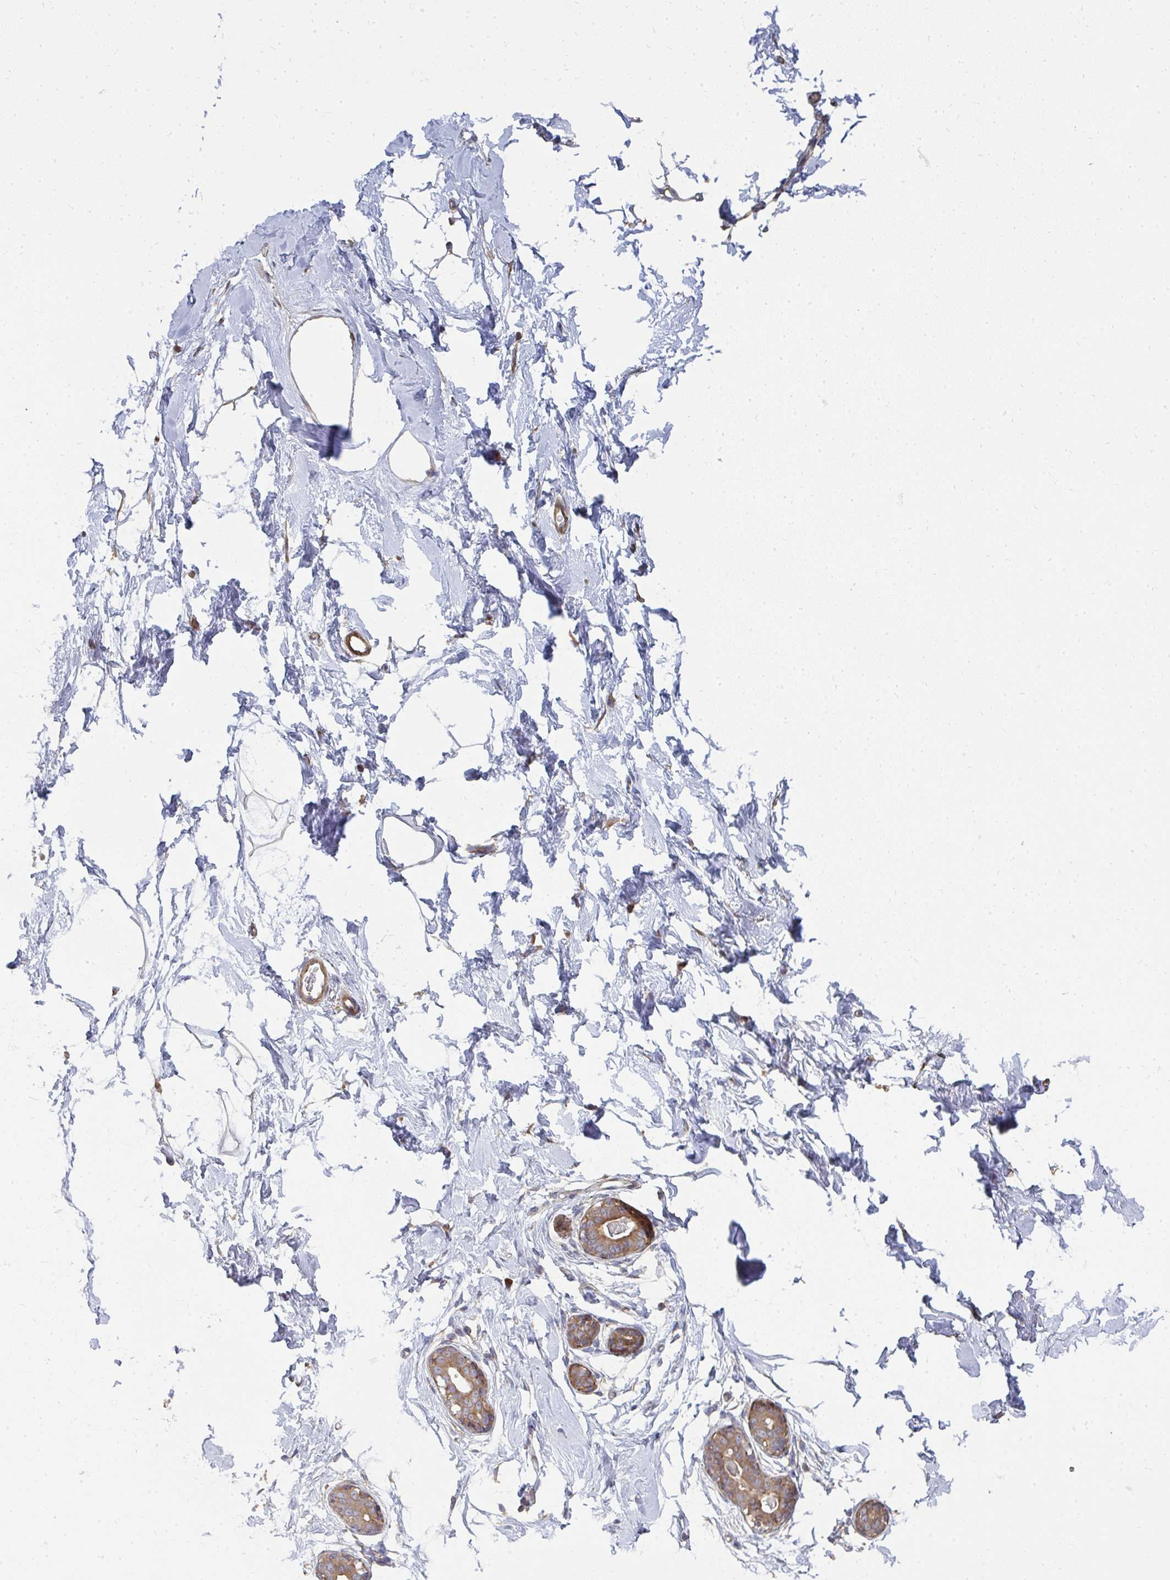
{"staining": {"intensity": "negative", "quantity": "none", "location": "none"}, "tissue": "breast", "cell_type": "Adipocytes", "image_type": "normal", "snomed": [{"axis": "morphology", "description": "Normal tissue, NOS"}, {"axis": "topography", "description": "Breast"}], "caption": "Immunohistochemical staining of benign human breast exhibits no significant positivity in adipocytes.", "gene": "ZFYVE28", "patient": {"sex": "female", "age": 45}}